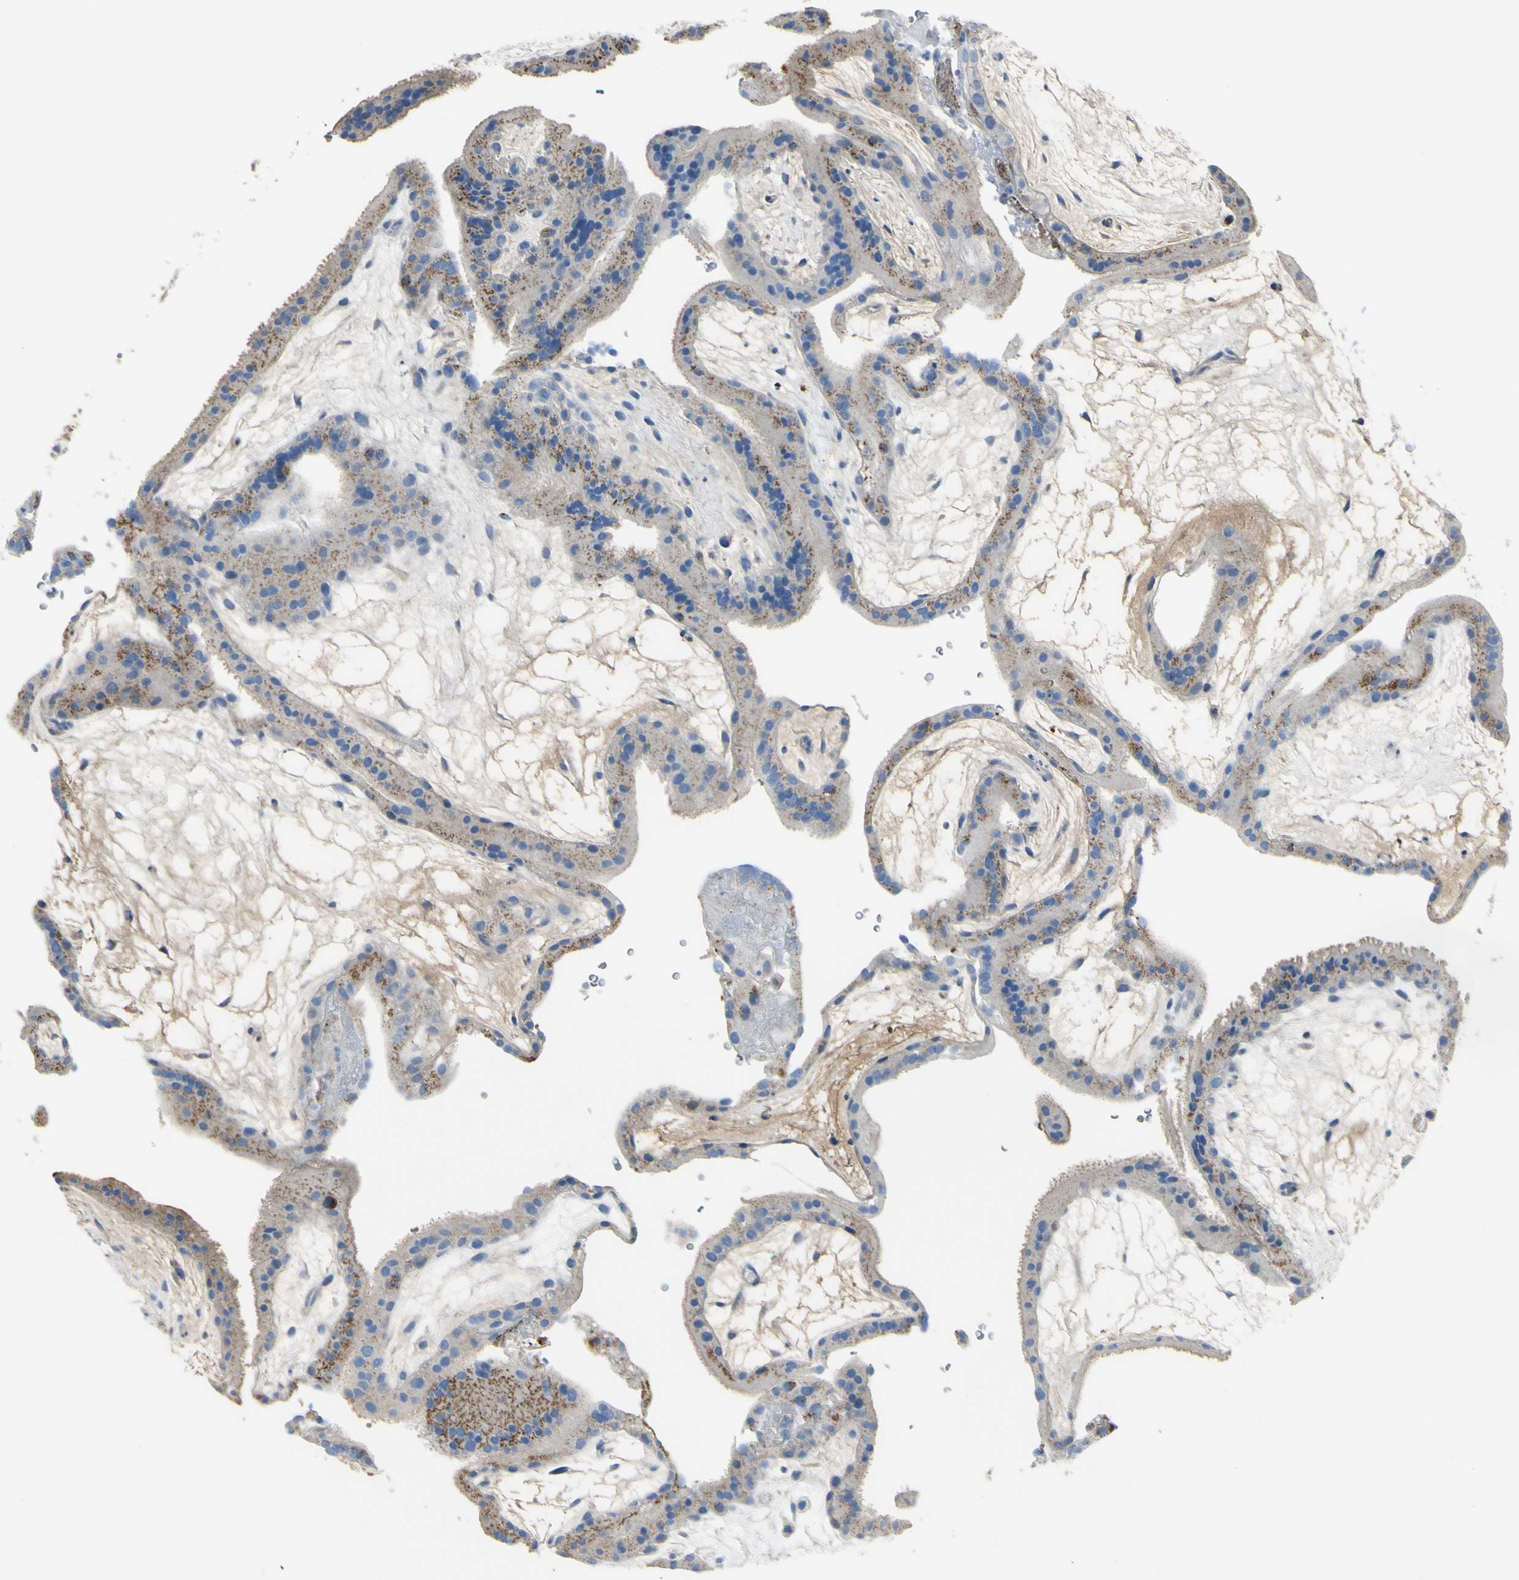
{"staining": {"intensity": "negative", "quantity": "none", "location": "none"}, "tissue": "placenta", "cell_type": "Decidual cells", "image_type": "normal", "snomed": [{"axis": "morphology", "description": "Normal tissue, NOS"}, {"axis": "topography", "description": "Placenta"}], "caption": "Protein analysis of unremarkable placenta shows no significant expression in decidual cells.", "gene": "NCBP2L", "patient": {"sex": "female", "age": 19}}